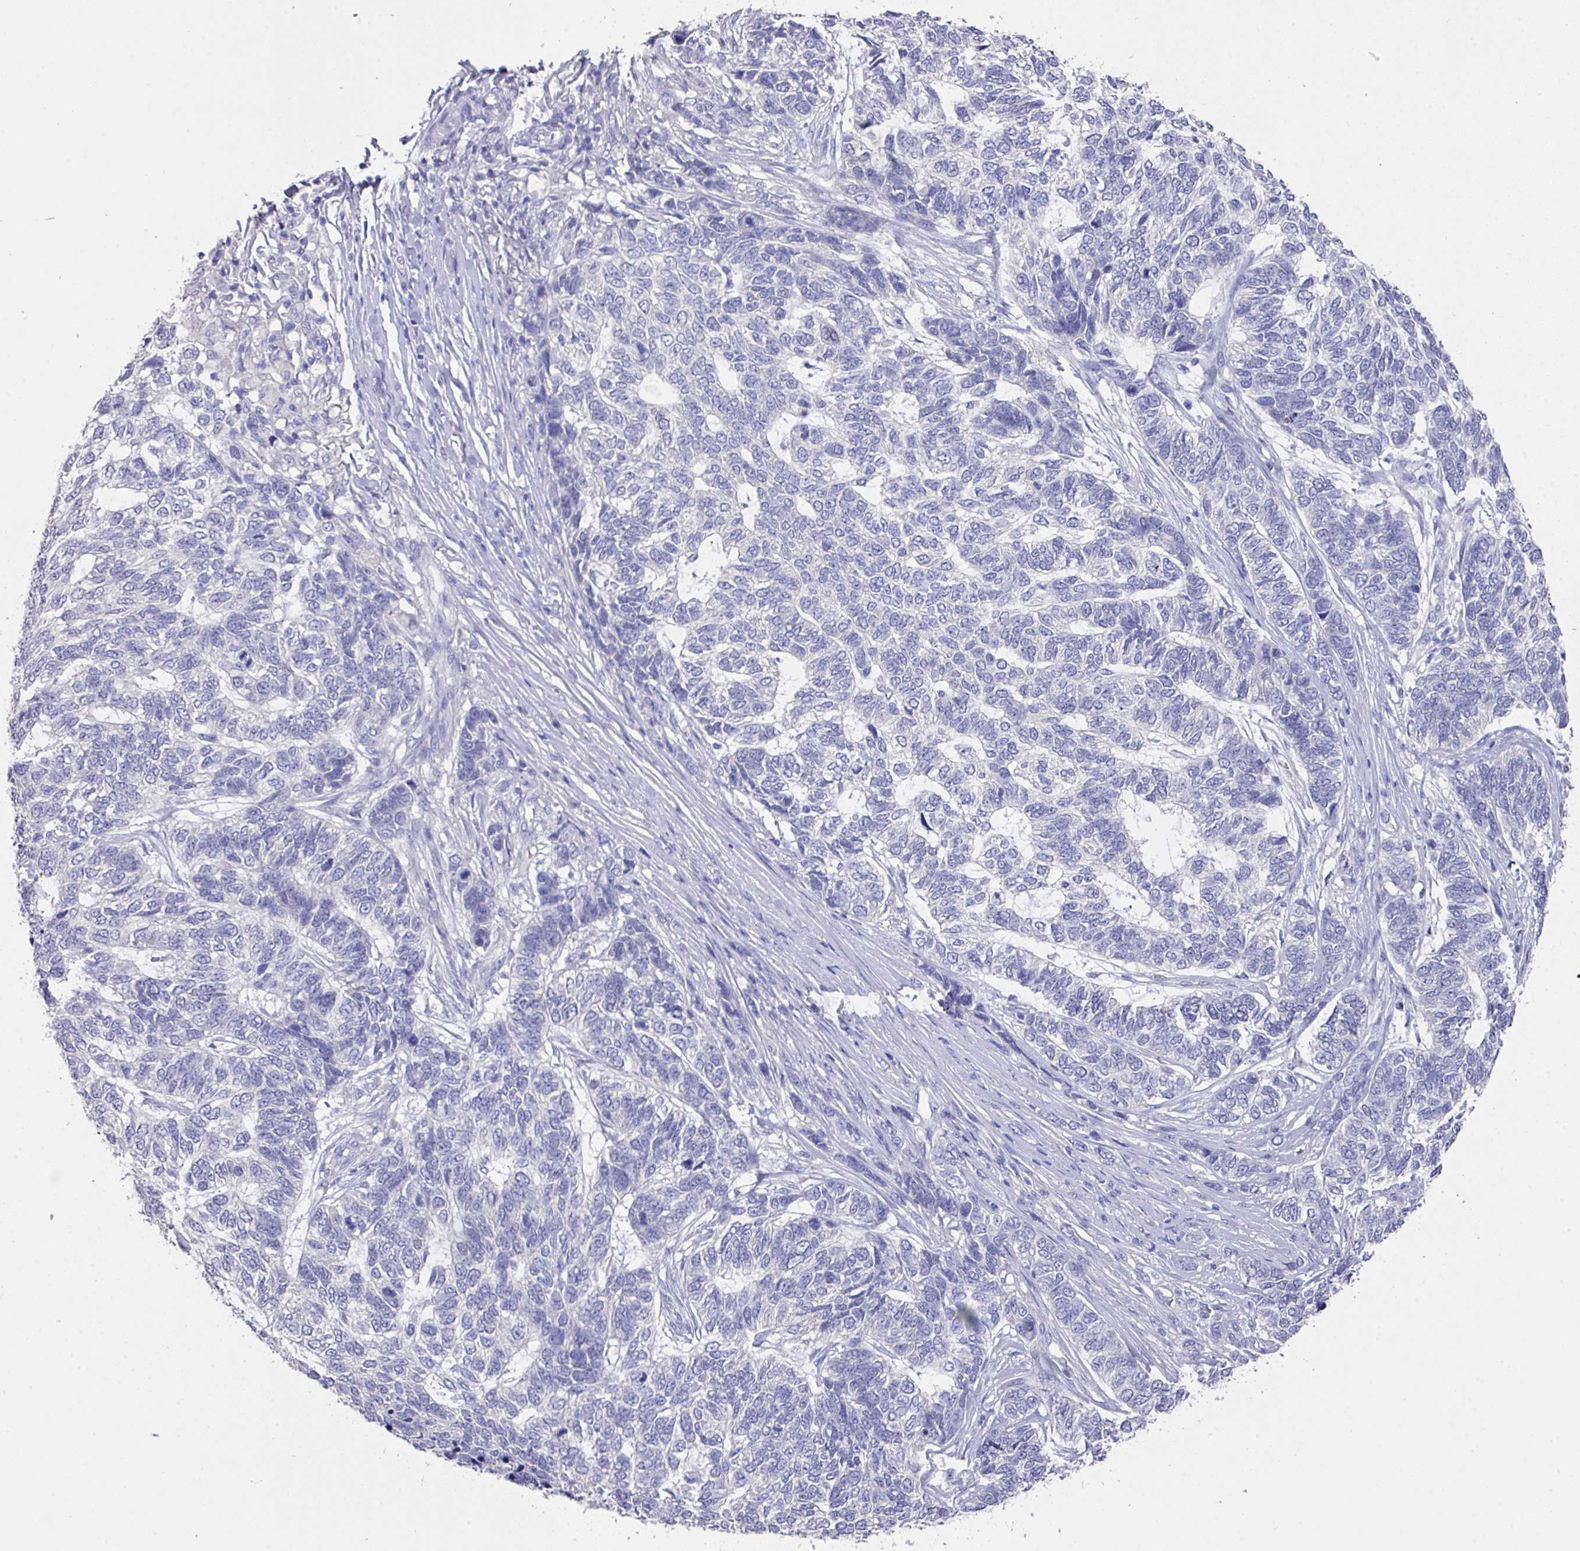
{"staining": {"intensity": "negative", "quantity": "none", "location": "none"}, "tissue": "skin cancer", "cell_type": "Tumor cells", "image_type": "cancer", "snomed": [{"axis": "morphology", "description": "Basal cell carcinoma"}, {"axis": "topography", "description": "Skin"}], "caption": "IHC of basal cell carcinoma (skin) shows no expression in tumor cells.", "gene": "DAZL", "patient": {"sex": "female", "age": 65}}